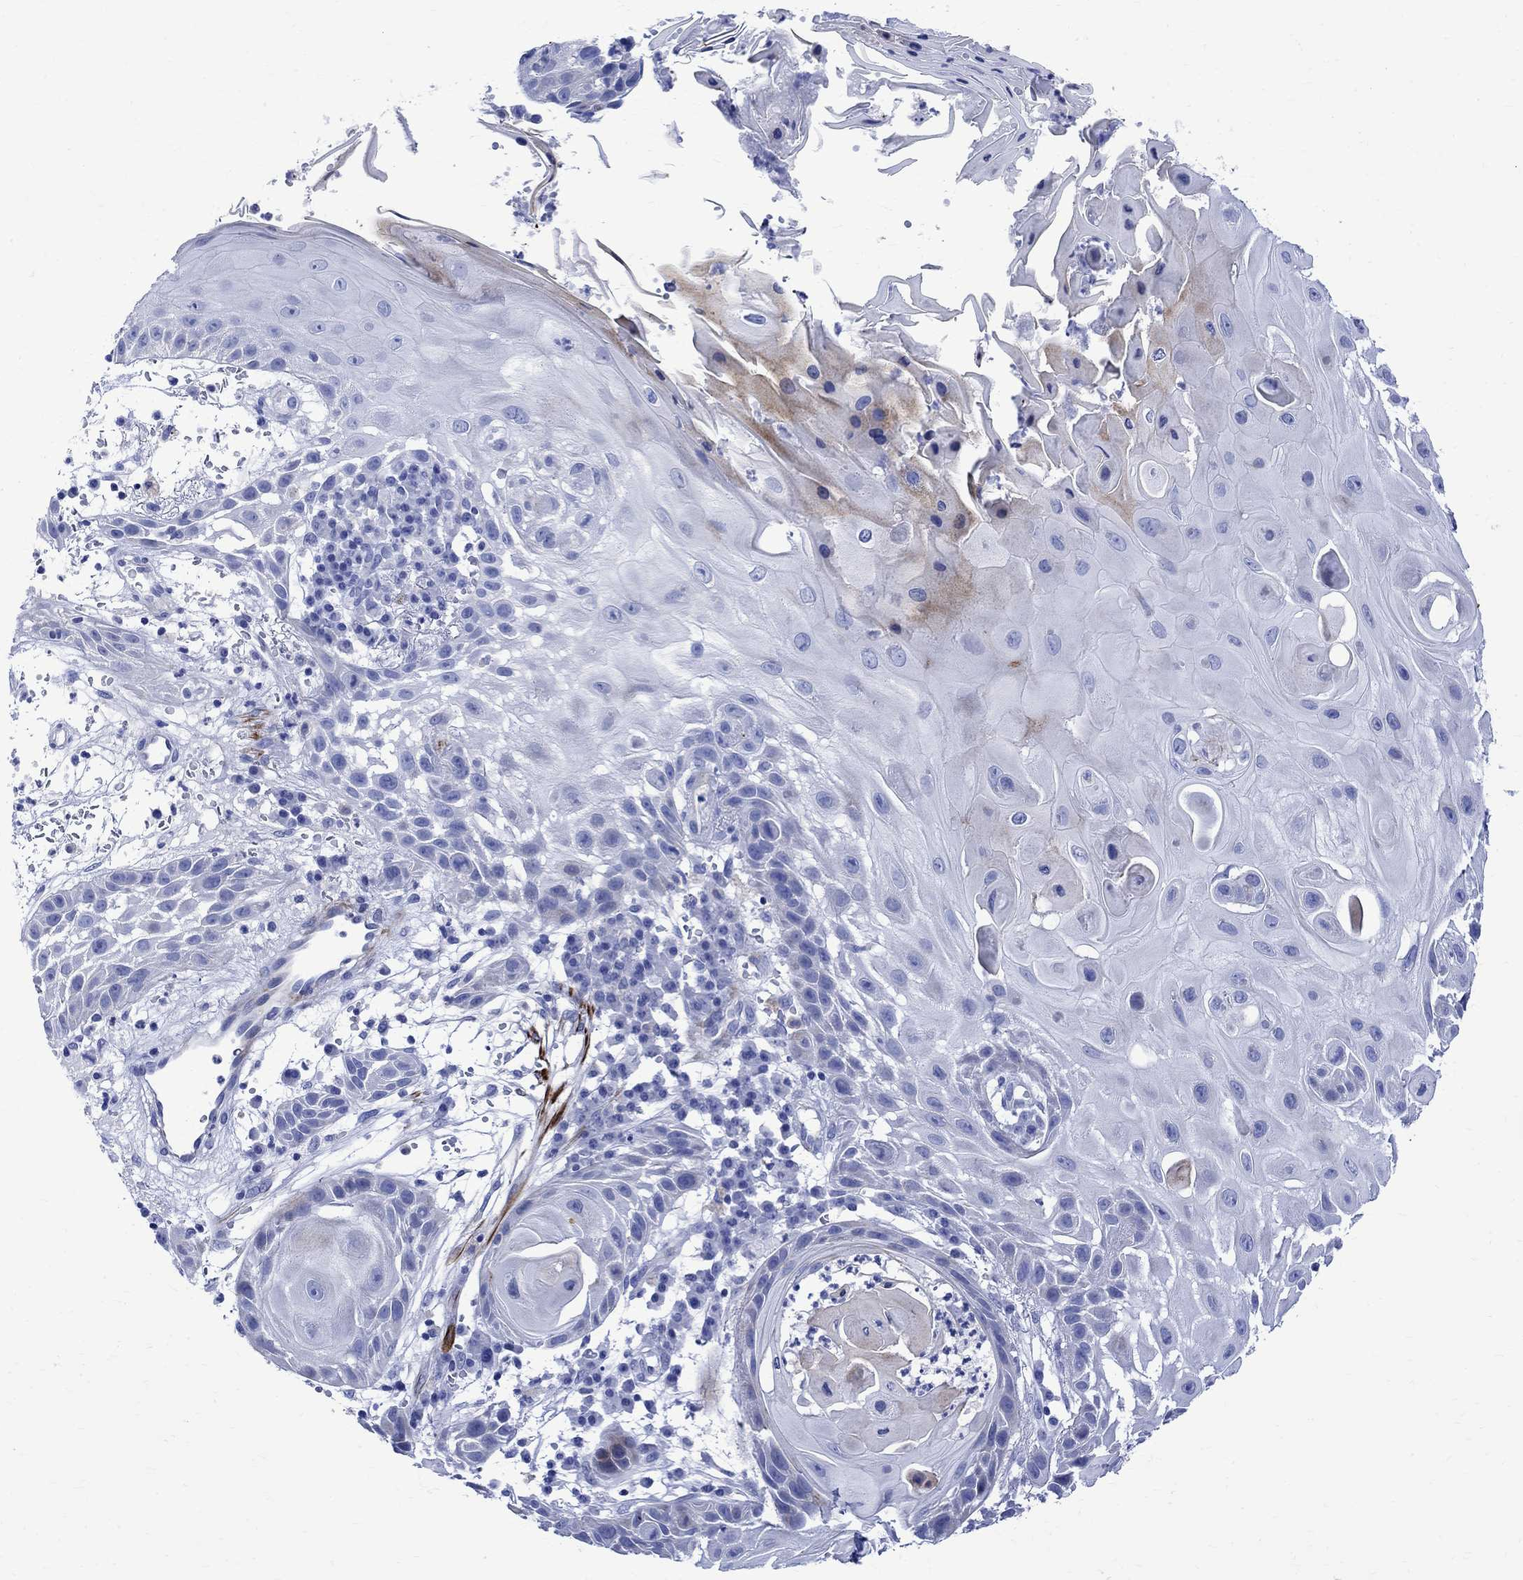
{"staining": {"intensity": "weak", "quantity": "<25%", "location": "cytoplasmic/membranous"}, "tissue": "skin cancer", "cell_type": "Tumor cells", "image_type": "cancer", "snomed": [{"axis": "morphology", "description": "Normal tissue, NOS"}, {"axis": "morphology", "description": "Squamous cell carcinoma, NOS"}, {"axis": "topography", "description": "Skin"}], "caption": "DAB (3,3'-diaminobenzidine) immunohistochemical staining of human skin cancer (squamous cell carcinoma) reveals no significant positivity in tumor cells.", "gene": "PARVB", "patient": {"sex": "male", "age": 79}}